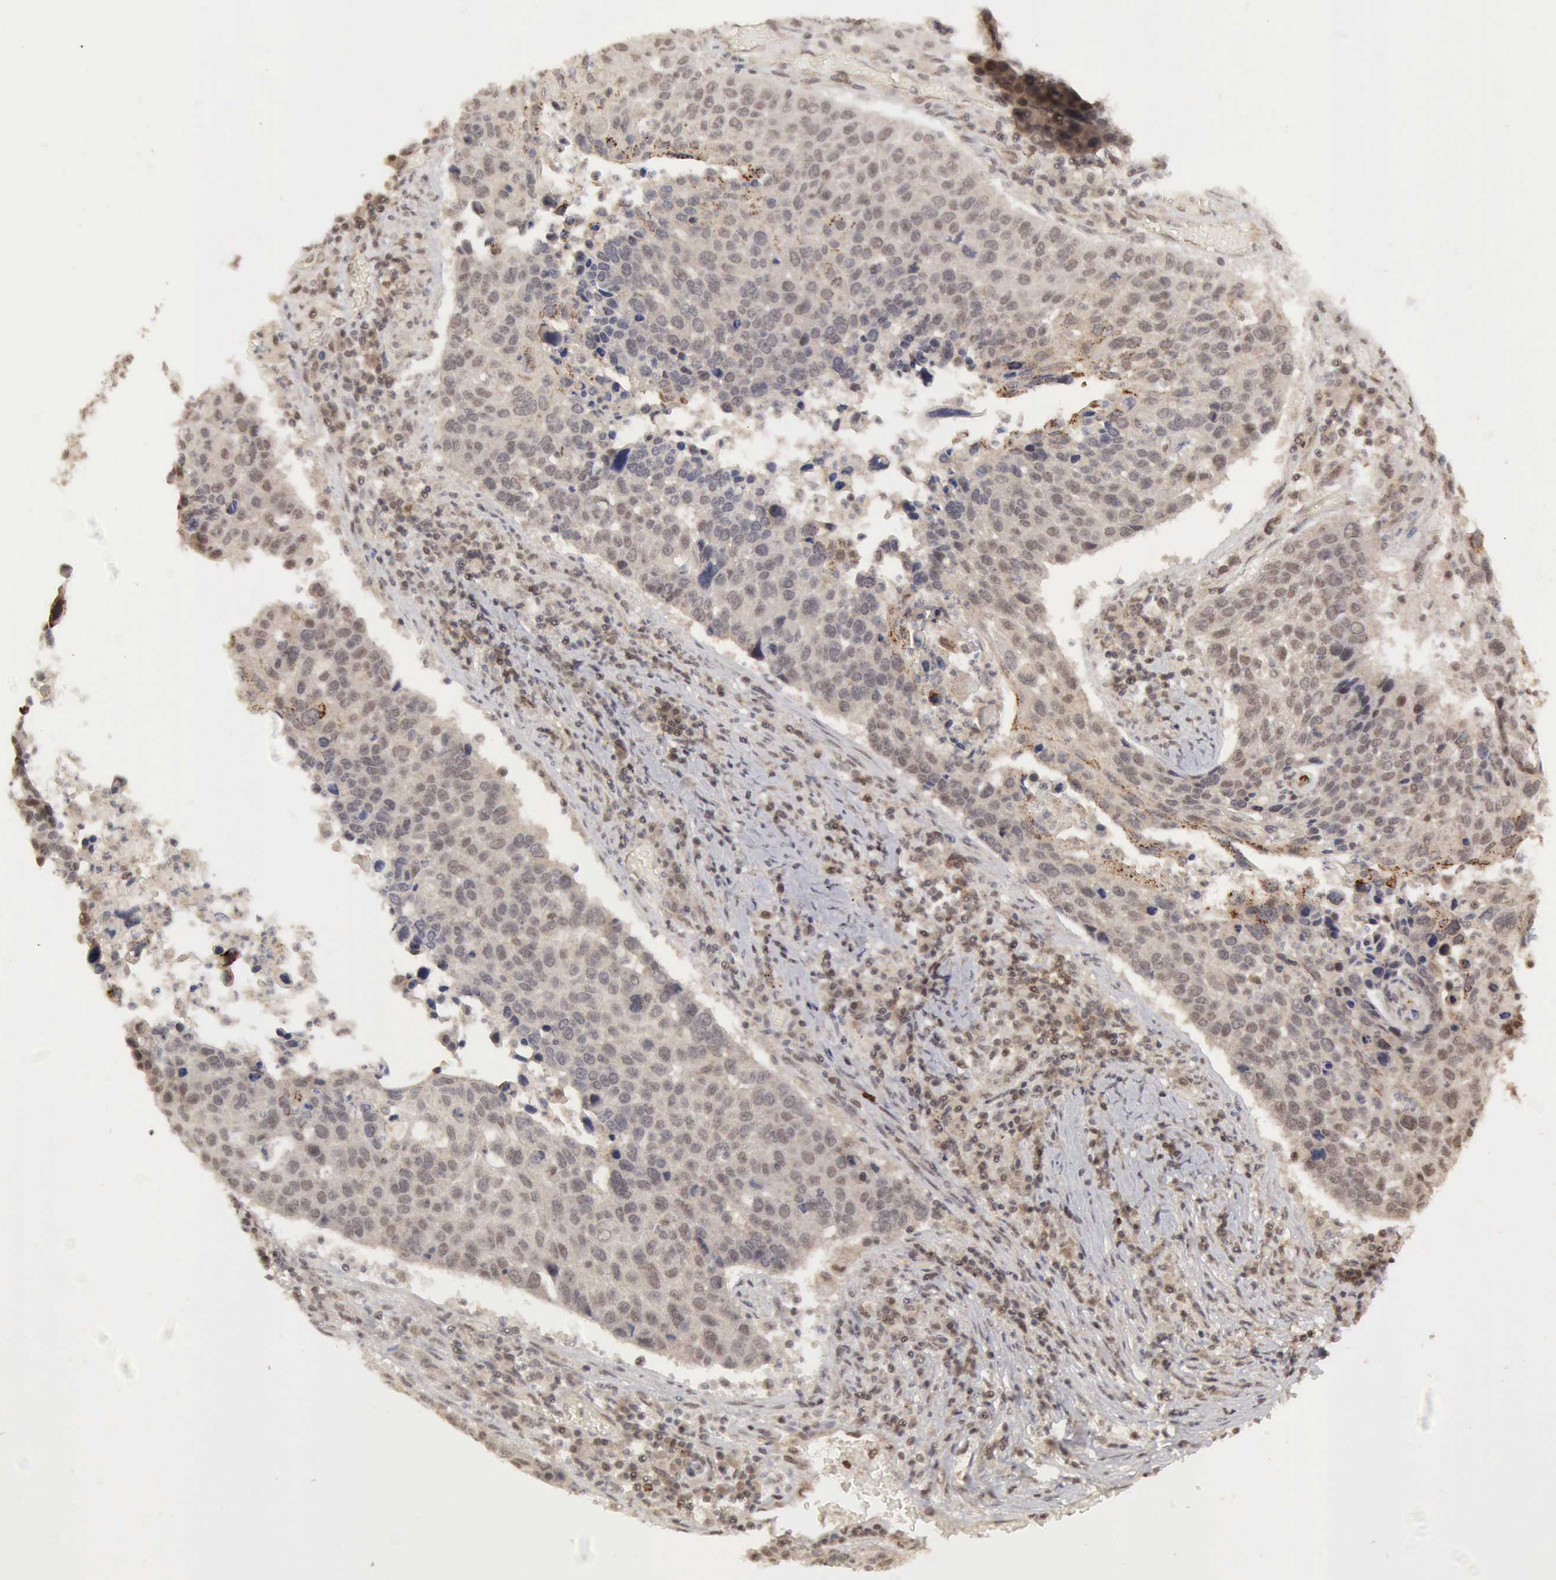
{"staining": {"intensity": "weak", "quantity": "<25%", "location": "cytoplasmic/membranous"}, "tissue": "lung cancer", "cell_type": "Tumor cells", "image_type": "cancer", "snomed": [{"axis": "morphology", "description": "Squamous cell carcinoma, NOS"}, {"axis": "topography", "description": "Lung"}], "caption": "Squamous cell carcinoma (lung) was stained to show a protein in brown. There is no significant expression in tumor cells.", "gene": "CDKN2A", "patient": {"sex": "male", "age": 68}}